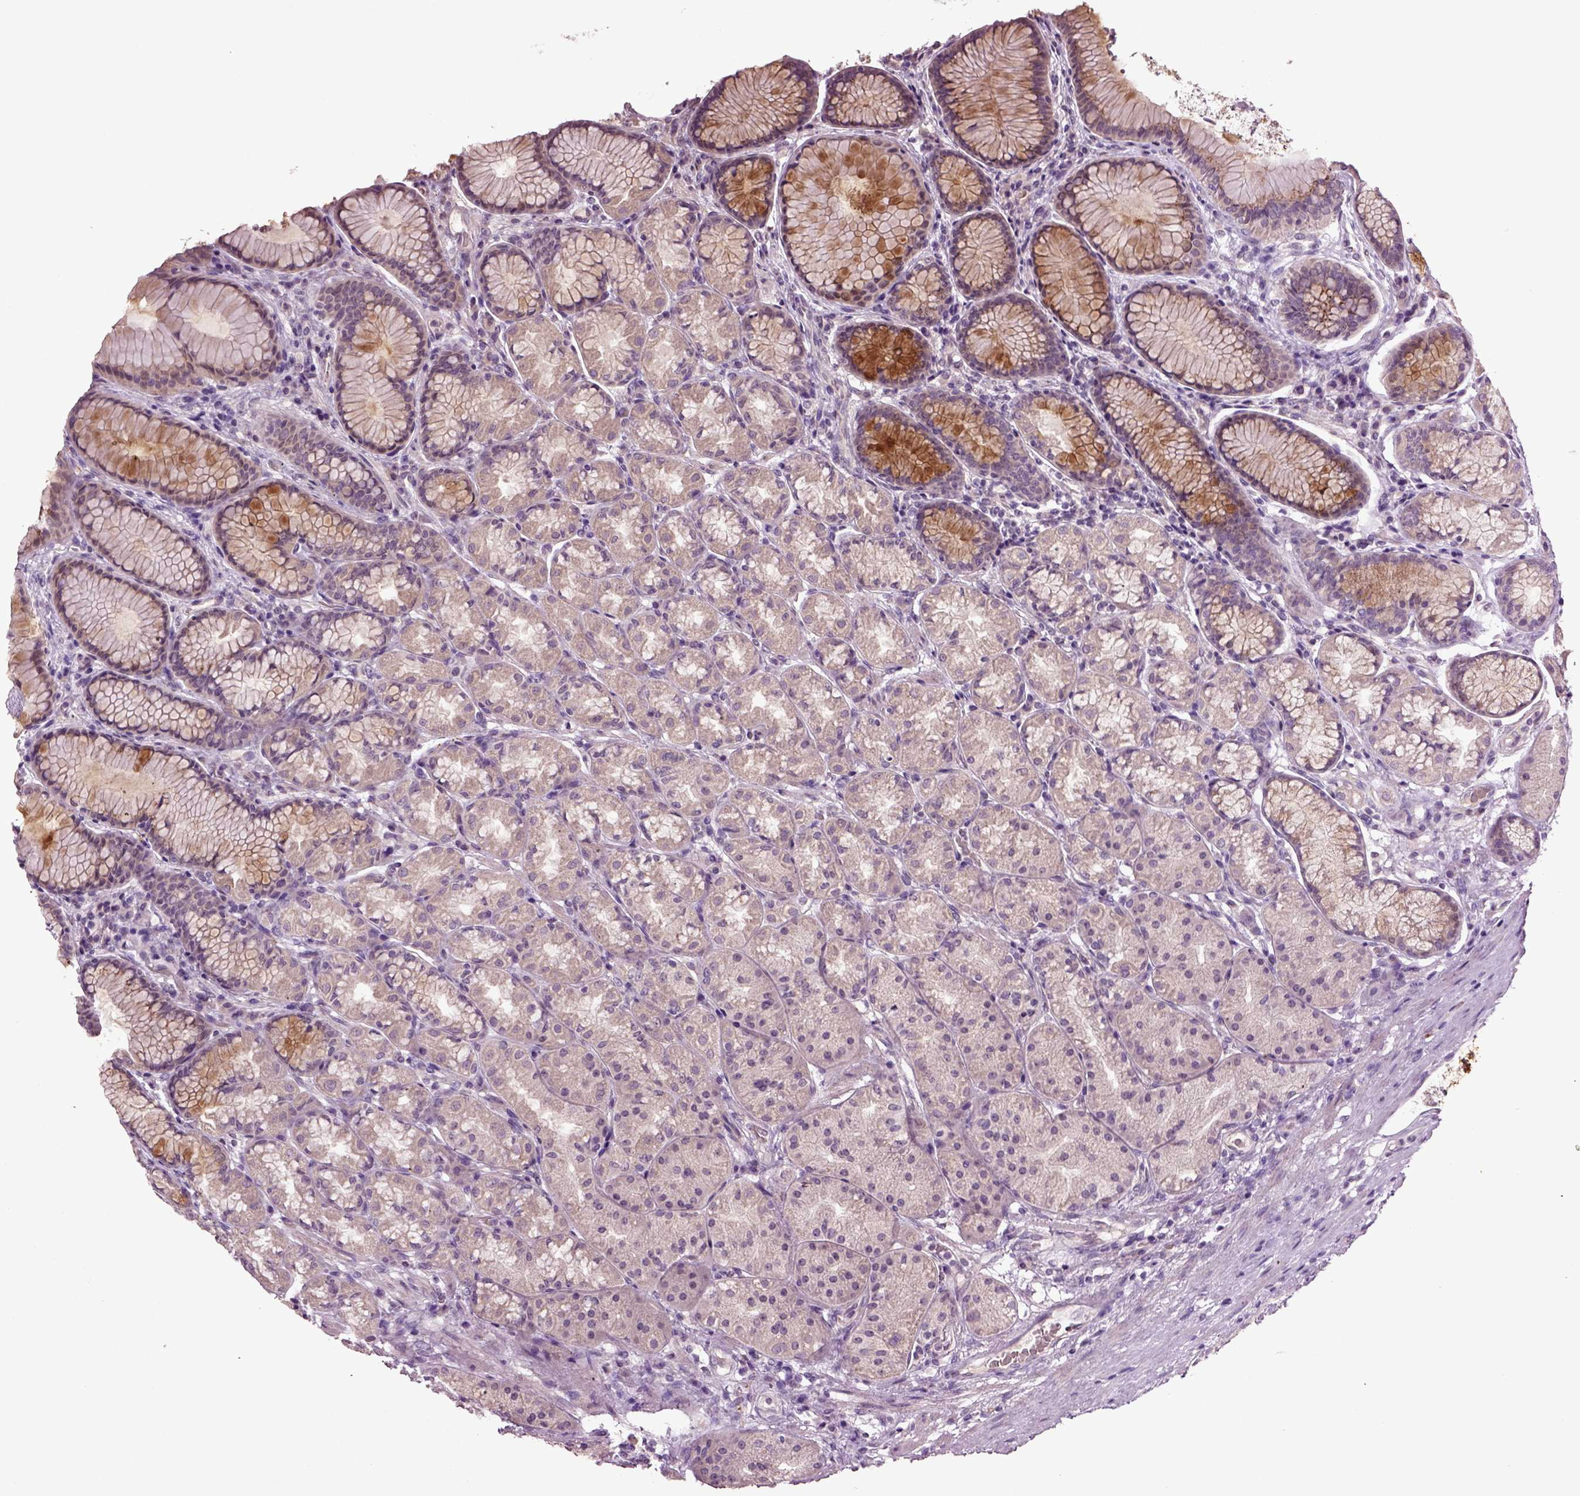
{"staining": {"intensity": "strong", "quantity": "25%-75%", "location": "cytoplasmic/membranous"}, "tissue": "stomach", "cell_type": "Glandular cells", "image_type": "normal", "snomed": [{"axis": "morphology", "description": "Normal tissue, NOS"}, {"axis": "morphology", "description": "Adenocarcinoma, NOS"}, {"axis": "topography", "description": "Stomach"}], "caption": "Glandular cells display high levels of strong cytoplasmic/membranous staining in about 25%-75% of cells in unremarkable stomach. (Brightfield microscopy of DAB IHC at high magnification).", "gene": "SLC17A6", "patient": {"sex": "female", "age": 79}}